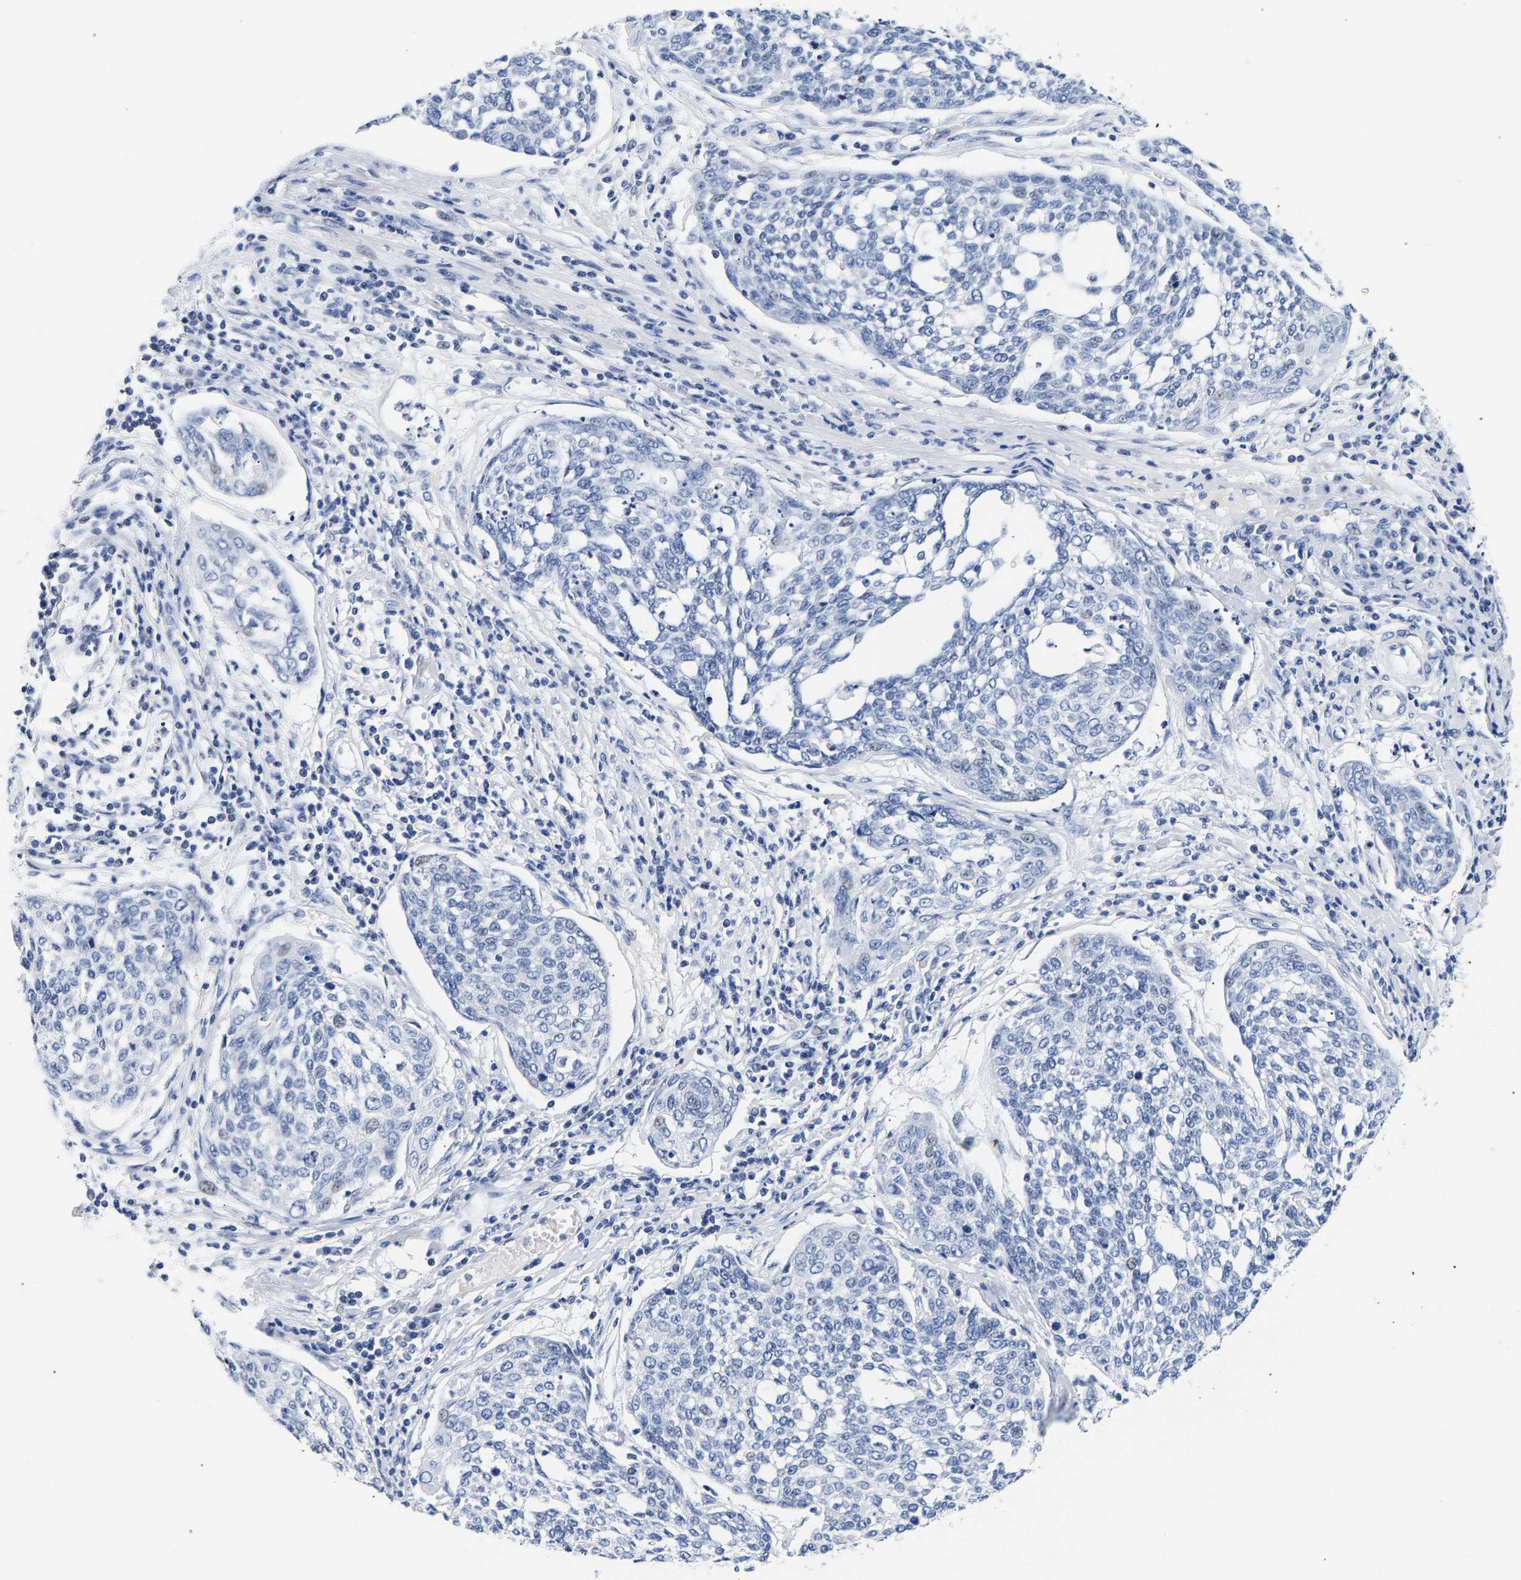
{"staining": {"intensity": "negative", "quantity": "none", "location": "none"}, "tissue": "cervical cancer", "cell_type": "Tumor cells", "image_type": "cancer", "snomed": [{"axis": "morphology", "description": "Squamous cell carcinoma, NOS"}, {"axis": "topography", "description": "Cervix"}], "caption": "IHC image of cervical cancer stained for a protein (brown), which demonstrates no expression in tumor cells. (DAB (3,3'-diaminobenzidine) immunohistochemistry (IHC), high magnification).", "gene": "SPINK2", "patient": {"sex": "female", "age": 34}}